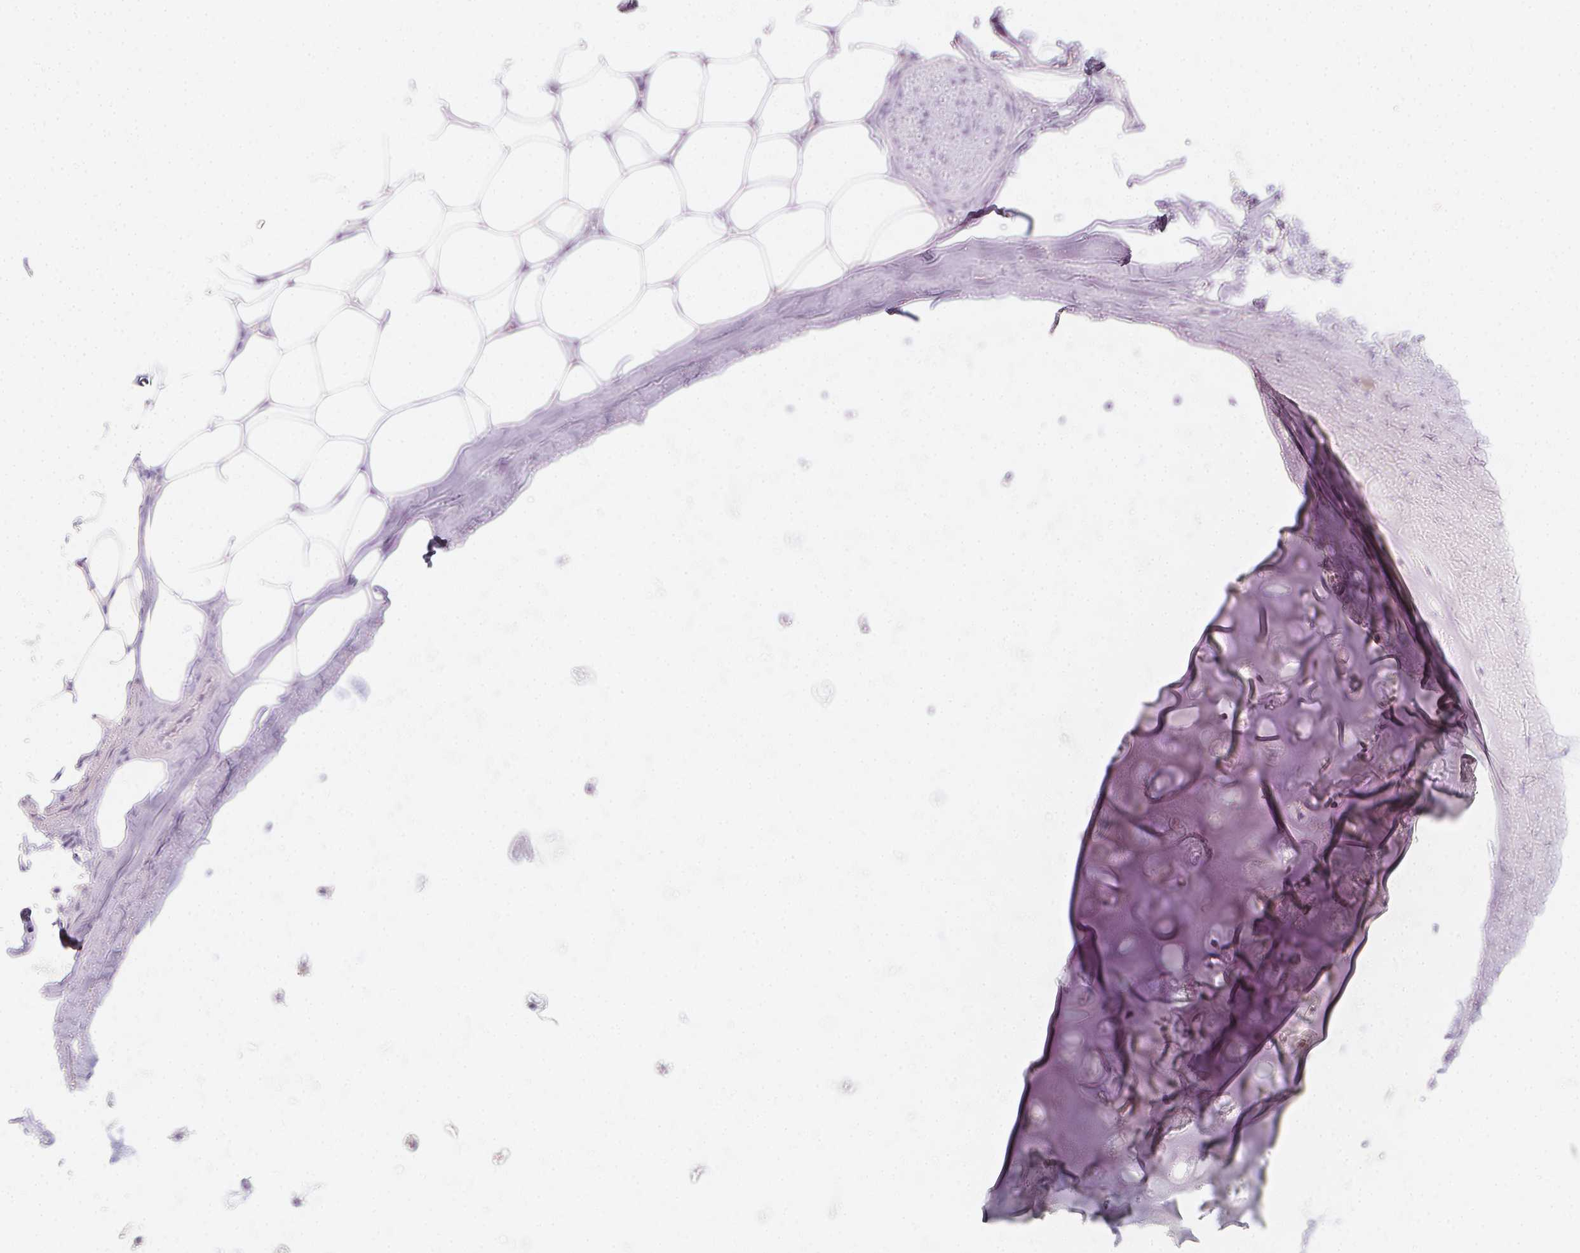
{"staining": {"intensity": "negative", "quantity": "none", "location": "none"}, "tissue": "adipose tissue", "cell_type": "Adipocytes", "image_type": "normal", "snomed": [{"axis": "morphology", "description": "Normal tissue, NOS"}, {"axis": "topography", "description": "Bronchus"}, {"axis": "topography", "description": "Lung"}], "caption": "Immunohistochemistry image of normal adipose tissue: adipose tissue stained with DAB shows no significant protein staining in adipocytes. (IHC, brightfield microscopy, high magnification).", "gene": "RBFOX1", "patient": {"sex": "female", "age": 57}}